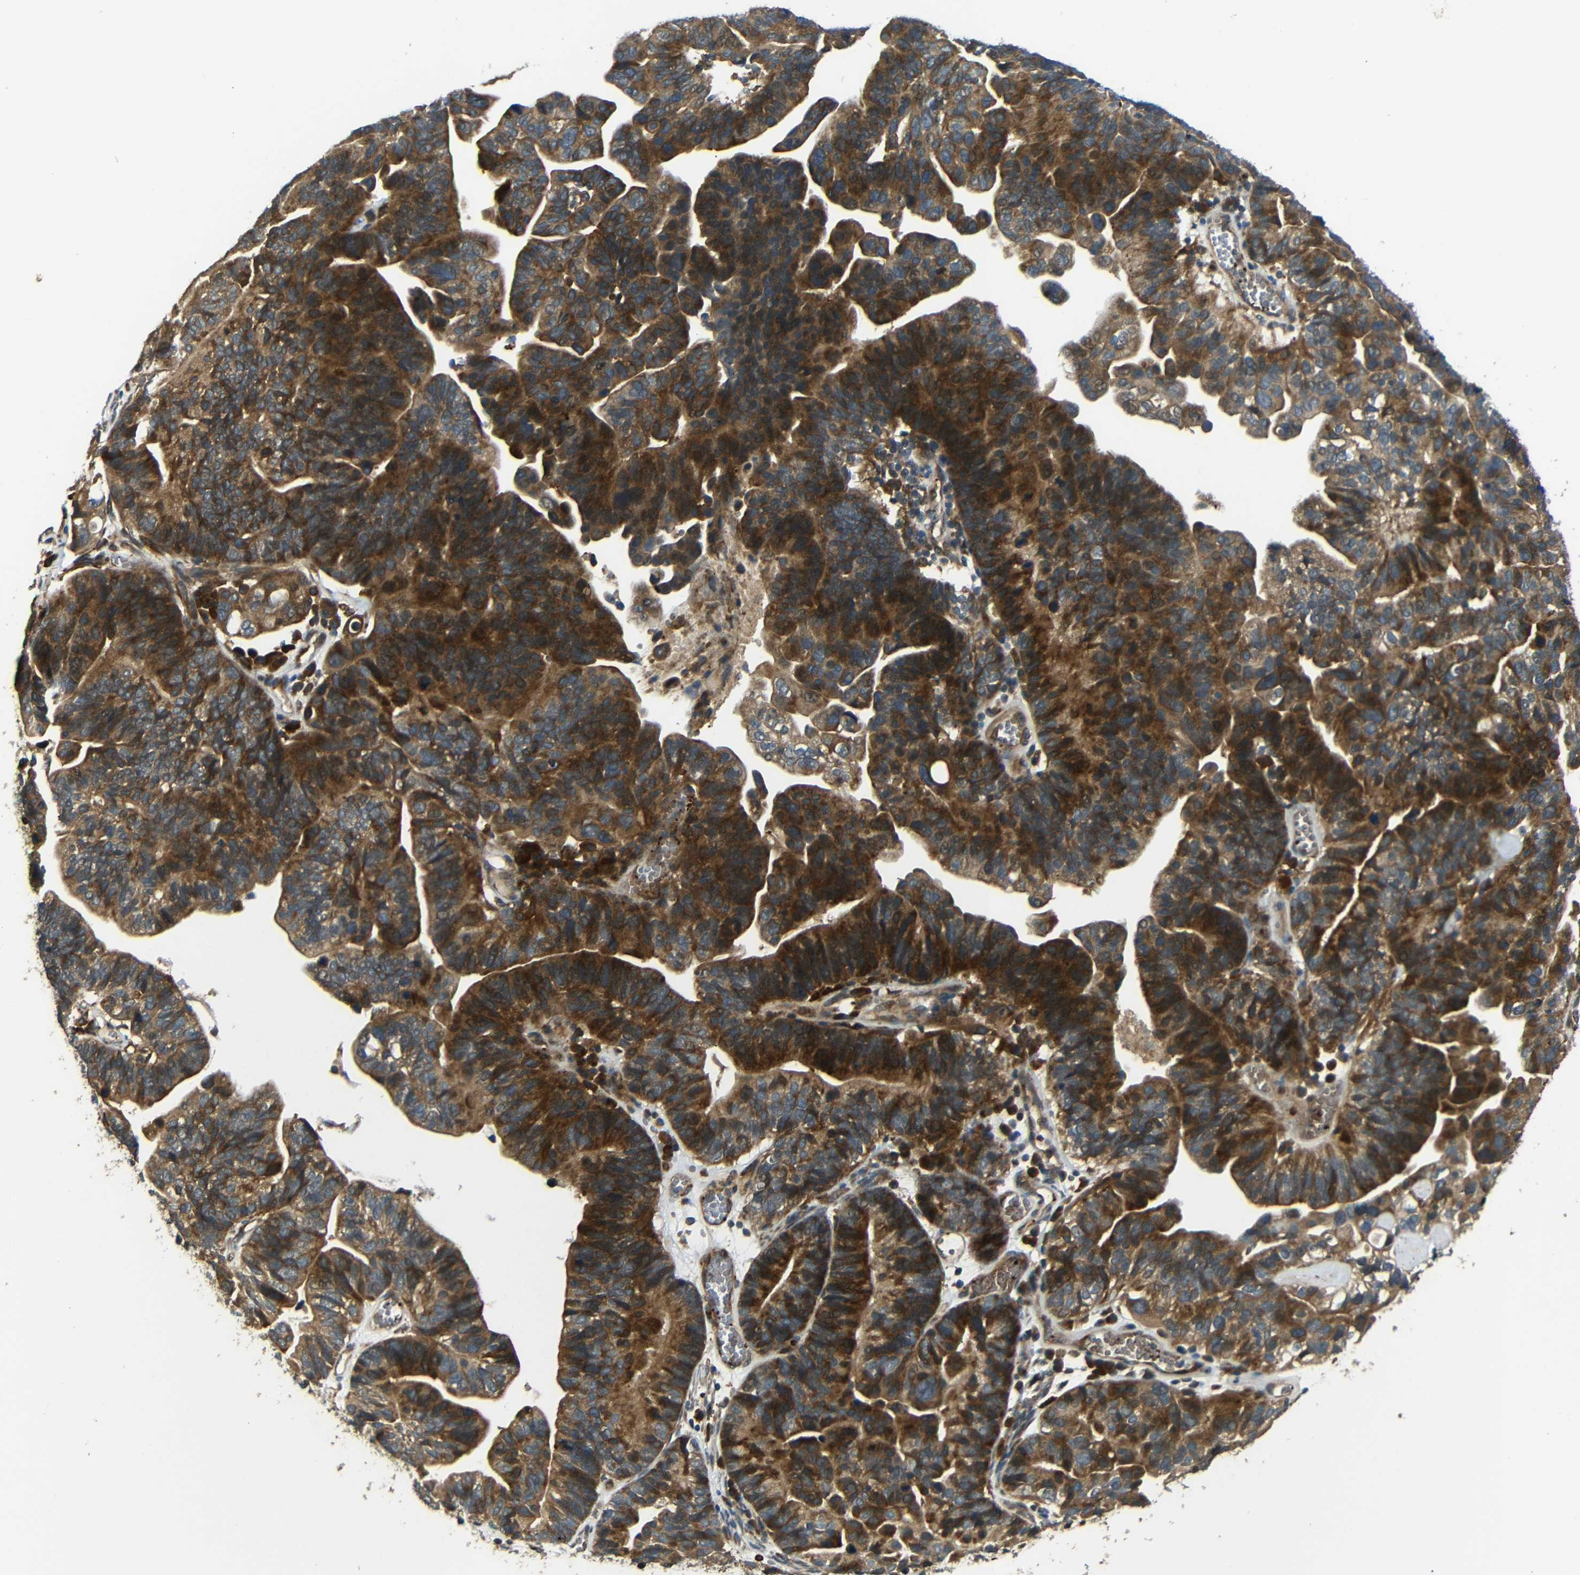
{"staining": {"intensity": "strong", "quantity": "25%-75%", "location": "cytoplasmic/membranous"}, "tissue": "ovarian cancer", "cell_type": "Tumor cells", "image_type": "cancer", "snomed": [{"axis": "morphology", "description": "Cystadenocarcinoma, serous, NOS"}, {"axis": "topography", "description": "Ovary"}], "caption": "Tumor cells demonstrate high levels of strong cytoplasmic/membranous expression in about 25%-75% of cells in ovarian cancer (serous cystadenocarcinoma).", "gene": "EPHB2", "patient": {"sex": "female", "age": 56}}